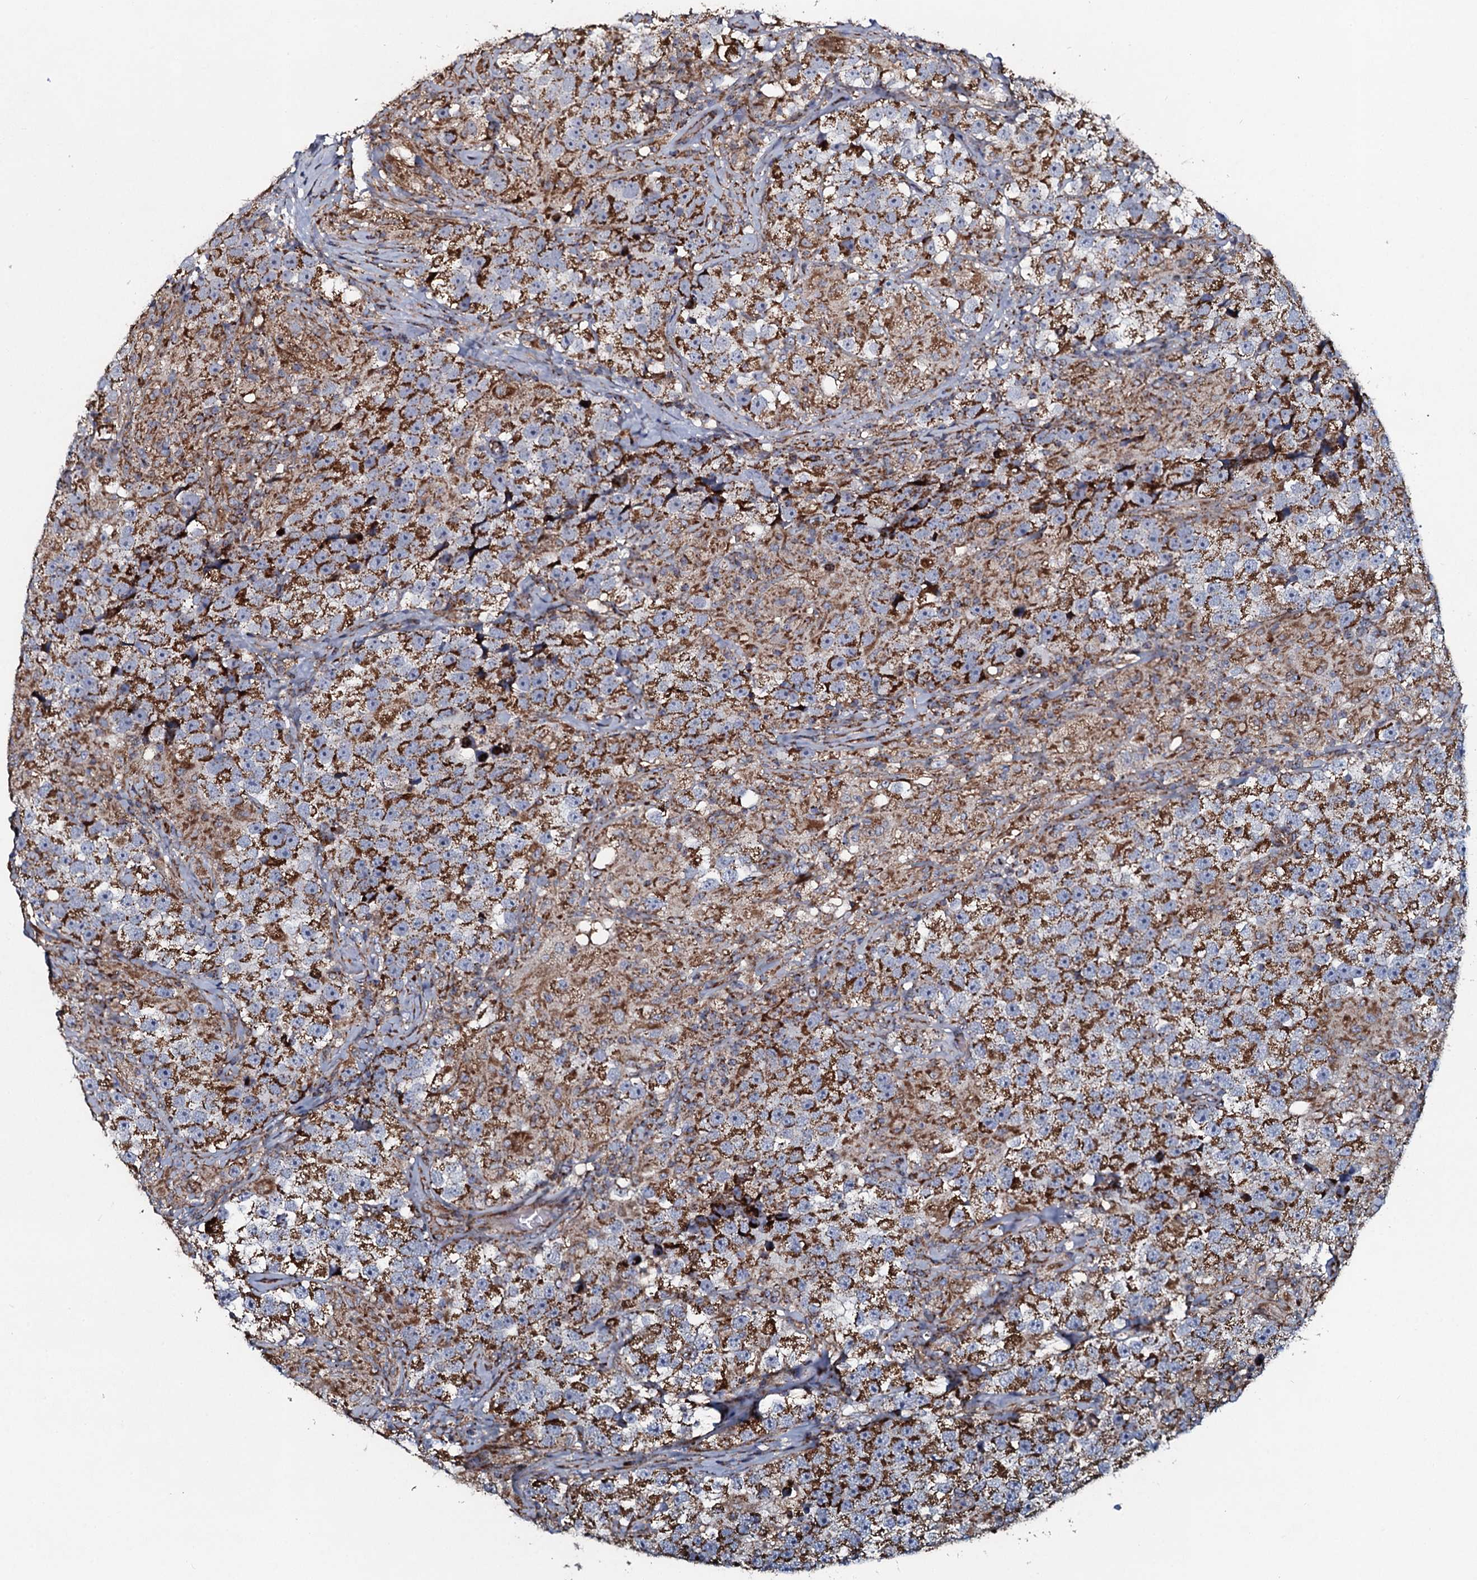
{"staining": {"intensity": "moderate", "quantity": ">75%", "location": "cytoplasmic/membranous"}, "tissue": "testis cancer", "cell_type": "Tumor cells", "image_type": "cancer", "snomed": [{"axis": "morphology", "description": "Seminoma, NOS"}, {"axis": "topography", "description": "Testis"}], "caption": "Human seminoma (testis) stained for a protein (brown) displays moderate cytoplasmic/membranous positive positivity in about >75% of tumor cells.", "gene": "EVC2", "patient": {"sex": "male", "age": 46}}